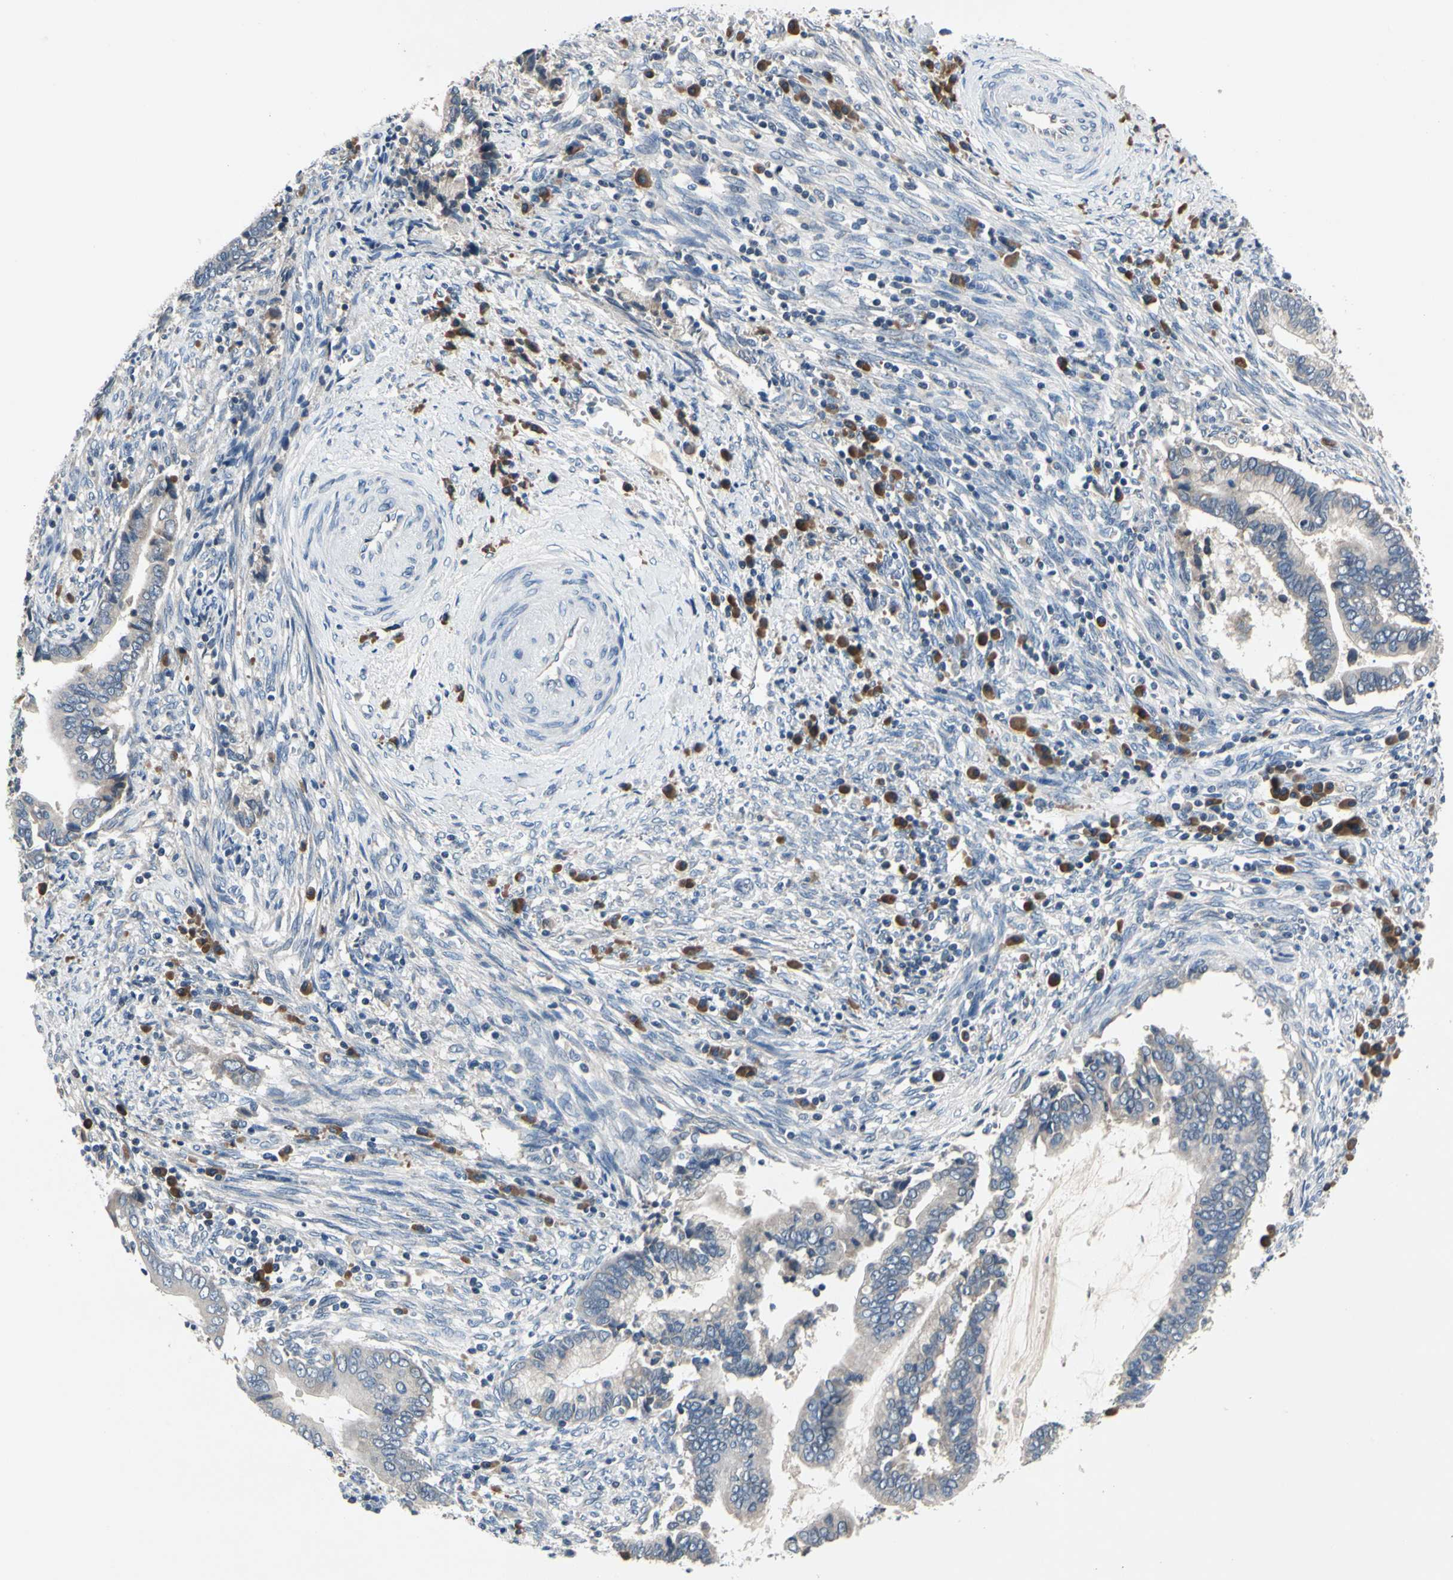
{"staining": {"intensity": "negative", "quantity": "none", "location": "none"}, "tissue": "cervical cancer", "cell_type": "Tumor cells", "image_type": "cancer", "snomed": [{"axis": "morphology", "description": "Adenocarcinoma, NOS"}, {"axis": "topography", "description": "Cervix"}], "caption": "Immunohistochemistry (IHC) histopathology image of neoplastic tissue: human cervical adenocarcinoma stained with DAB demonstrates no significant protein staining in tumor cells. (Immunohistochemistry (IHC), brightfield microscopy, high magnification).", "gene": "SELENOK", "patient": {"sex": "female", "age": 44}}